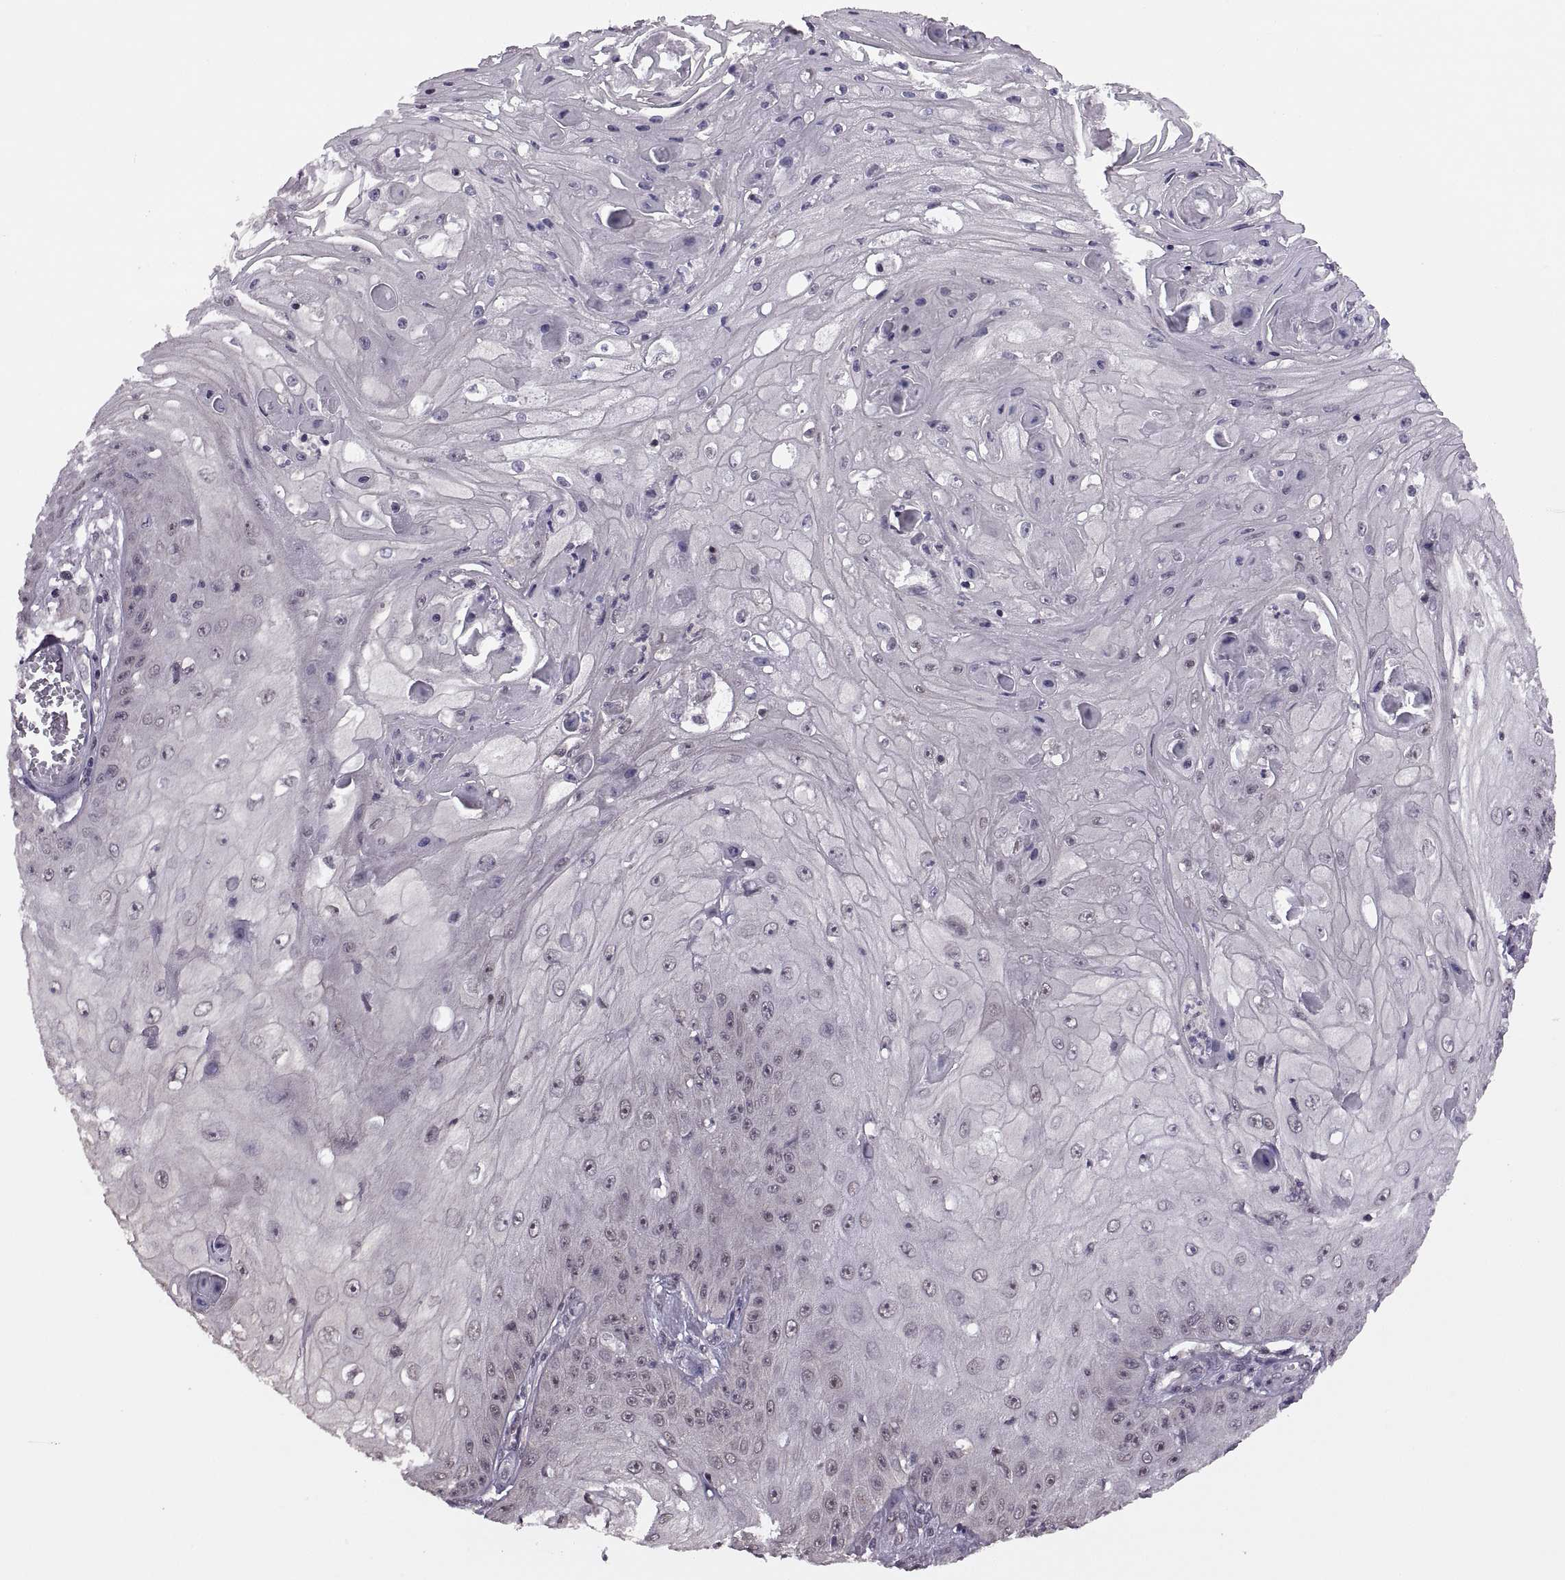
{"staining": {"intensity": "negative", "quantity": "none", "location": "none"}, "tissue": "skin cancer", "cell_type": "Tumor cells", "image_type": "cancer", "snomed": [{"axis": "morphology", "description": "Squamous cell carcinoma, NOS"}, {"axis": "topography", "description": "Skin"}], "caption": "This image is of skin squamous cell carcinoma stained with immunohistochemistry to label a protein in brown with the nuclei are counter-stained blue. There is no positivity in tumor cells.", "gene": "INTS3", "patient": {"sex": "male", "age": 70}}